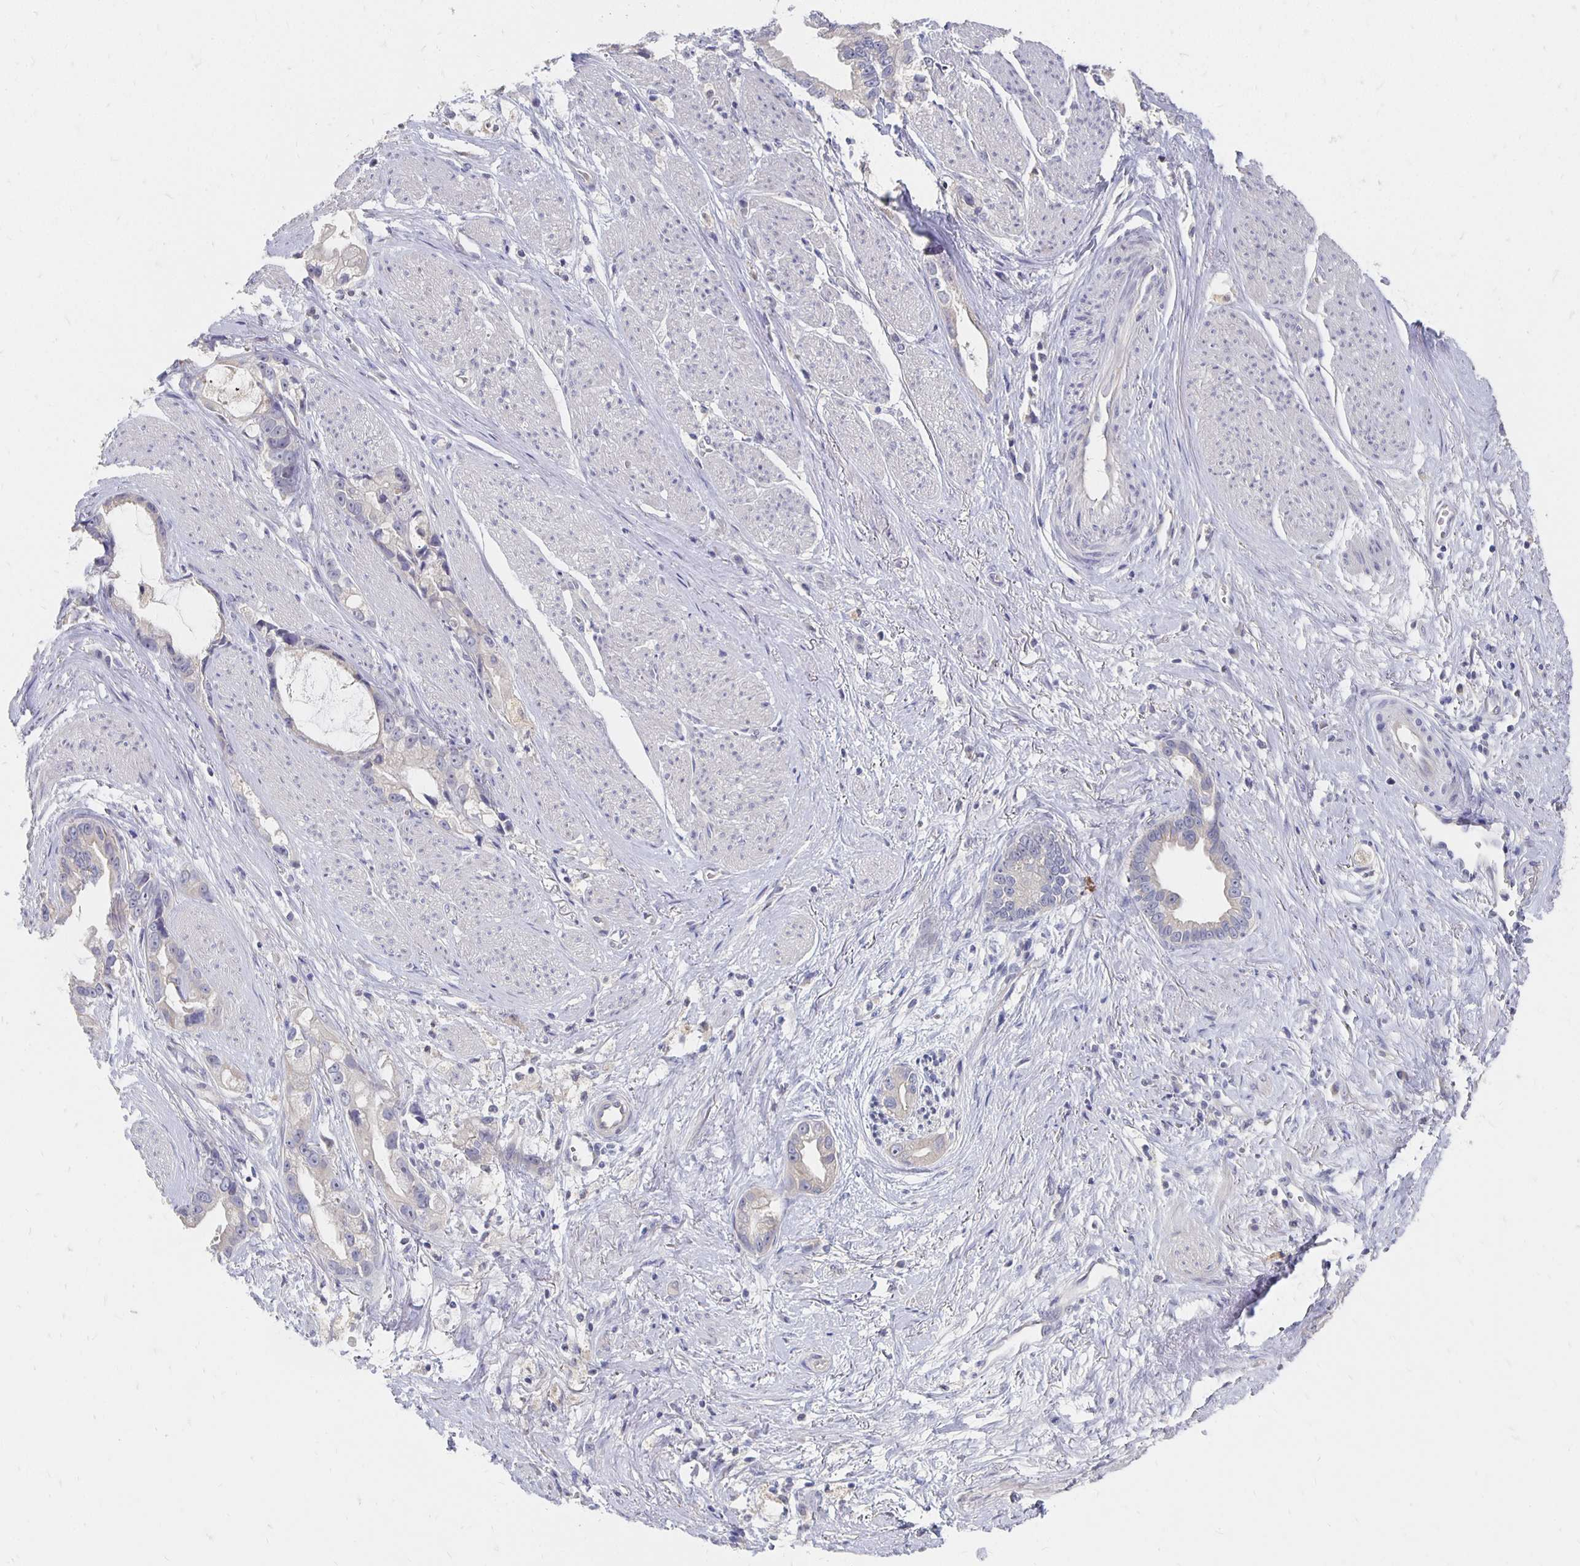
{"staining": {"intensity": "negative", "quantity": "none", "location": "none"}, "tissue": "stomach cancer", "cell_type": "Tumor cells", "image_type": "cancer", "snomed": [{"axis": "morphology", "description": "Adenocarcinoma, NOS"}, {"axis": "topography", "description": "Stomach"}], "caption": "This is a image of immunohistochemistry staining of stomach cancer (adenocarcinoma), which shows no expression in tumor cells. (DAB (3,3'-diaminobenzidine) IHC, high magnification).", "gene": "FKRP", "patient": {"sex": "male", "age": 55}}